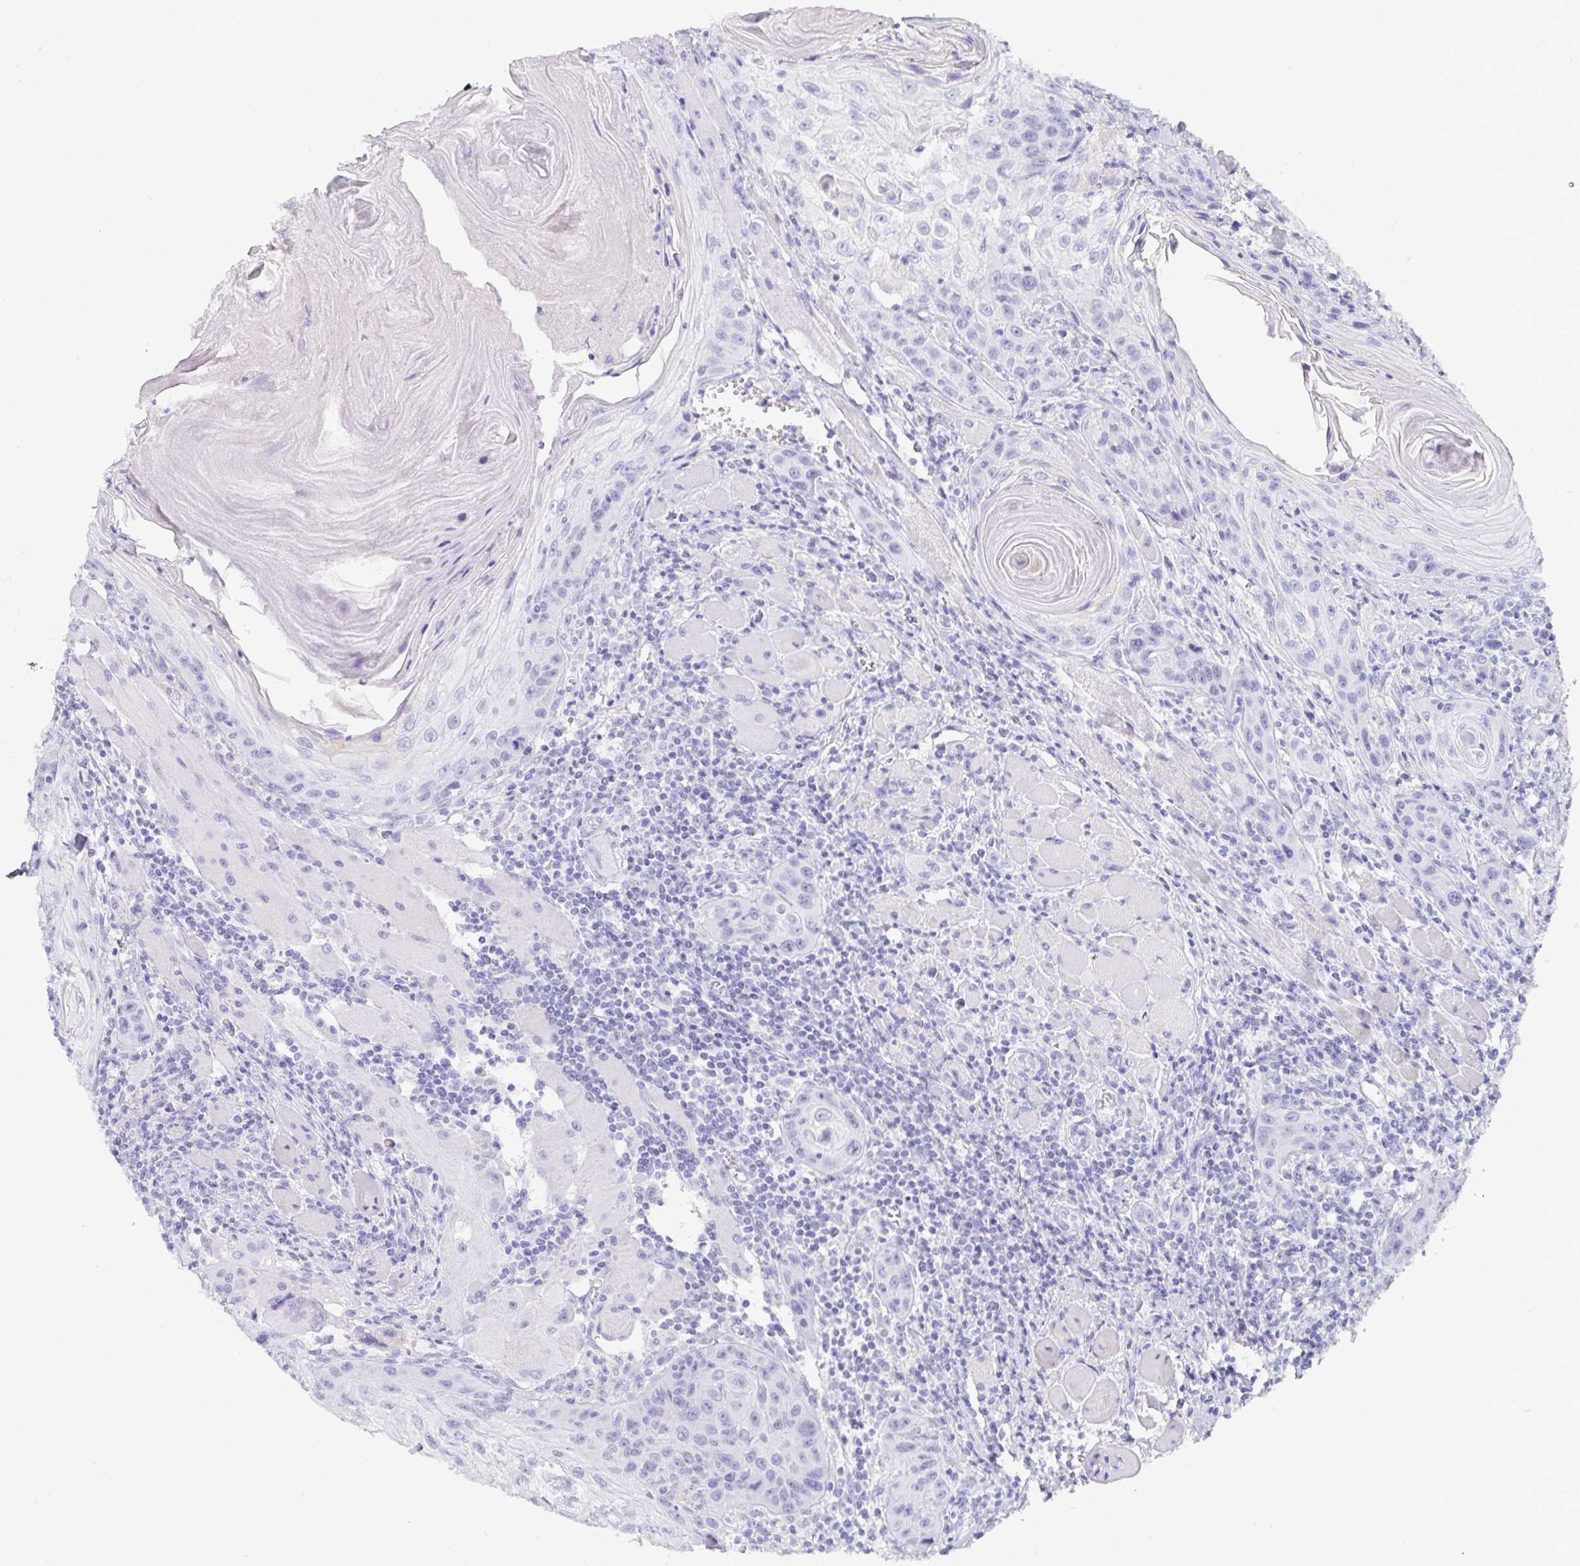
{"staining": {"intensity": "negative", "quantity": "none", "location": "none"}, "tissue": "head and neck cancer", "cell_type": "Tumor cells", "image_type": "cancer", "snomed": [{"axis": "morphology", "description": "Squamous cell carcinoma, NOS"}, {"axis": "topography", "description": "Oral tissue"}, {"axis": "topography", "description": "Head-Neck"}], "caption": "Squamous cell carcinoma (head and neck) was stained to show a protein in brown. There is no significant staining in tumor cells. (DAB (3,3'-diaminobenzidine) IHC visualized using brightfield microscopy, high magnification).", "gene": "TMEM241", "patient": {"sex": "male", "age": 58}}